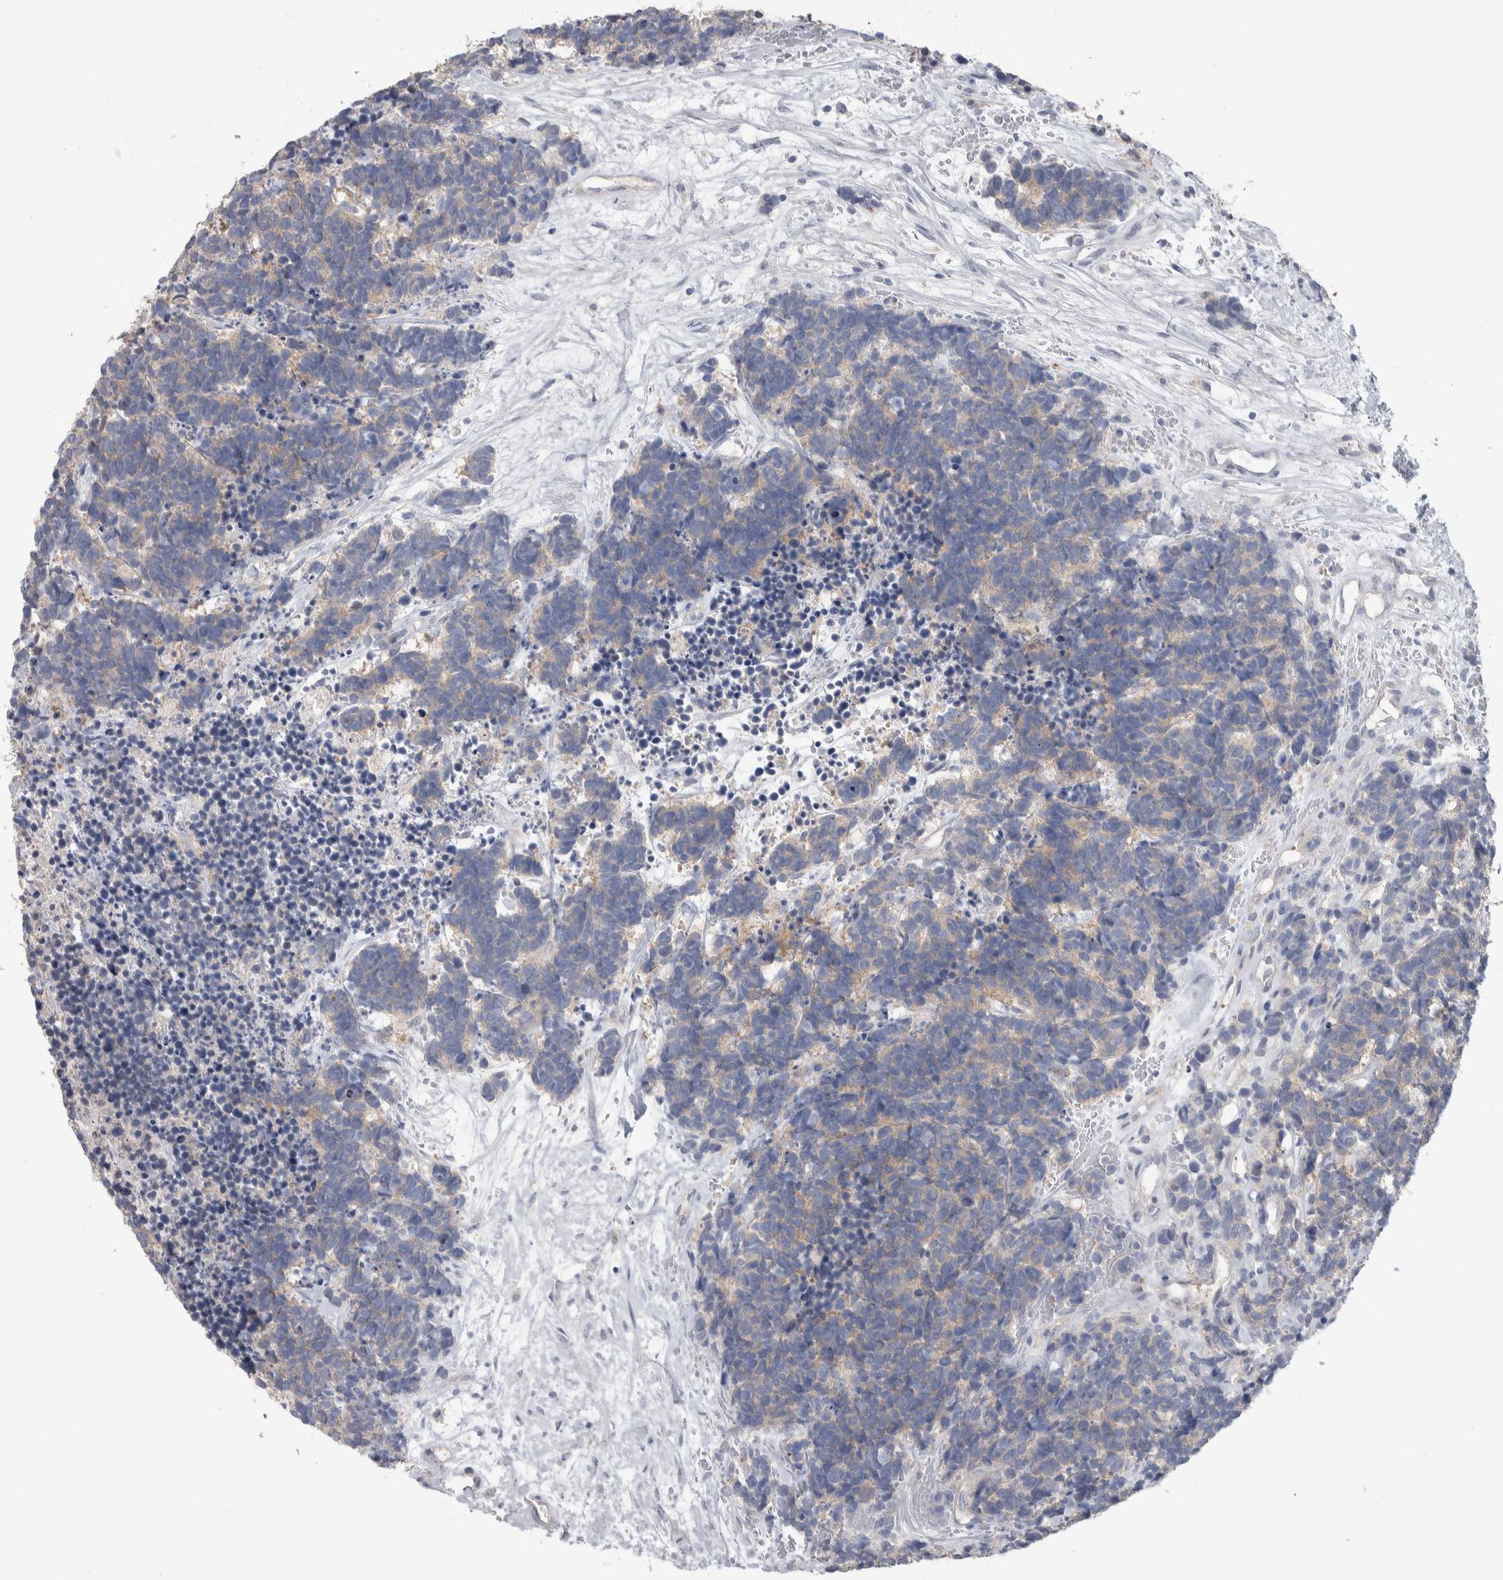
{"staining": {"intensity": "weak", "quantity": ">75%", "location": "cytoplasmic/membranous"}, "tissue": "carcinoid", "cell_type": "Tumor cells", "image_type": "cancer", "snomed": [{"axis": "morphology", "description": "Carcinoma, NOS"}, {"axis": "morphology", "description": "Carcinoid, malignant, NOS"}, {"axis": "topography", "description": "Urinary bladder"}], "caption": "Protein expression analysis of human carcinoid (malignant) reveals weak cytoplasmic/membranous positivity in about >75% of tumor cells.", "gene": "GPHN", "patient": {"sex": "male", "age": 57}}